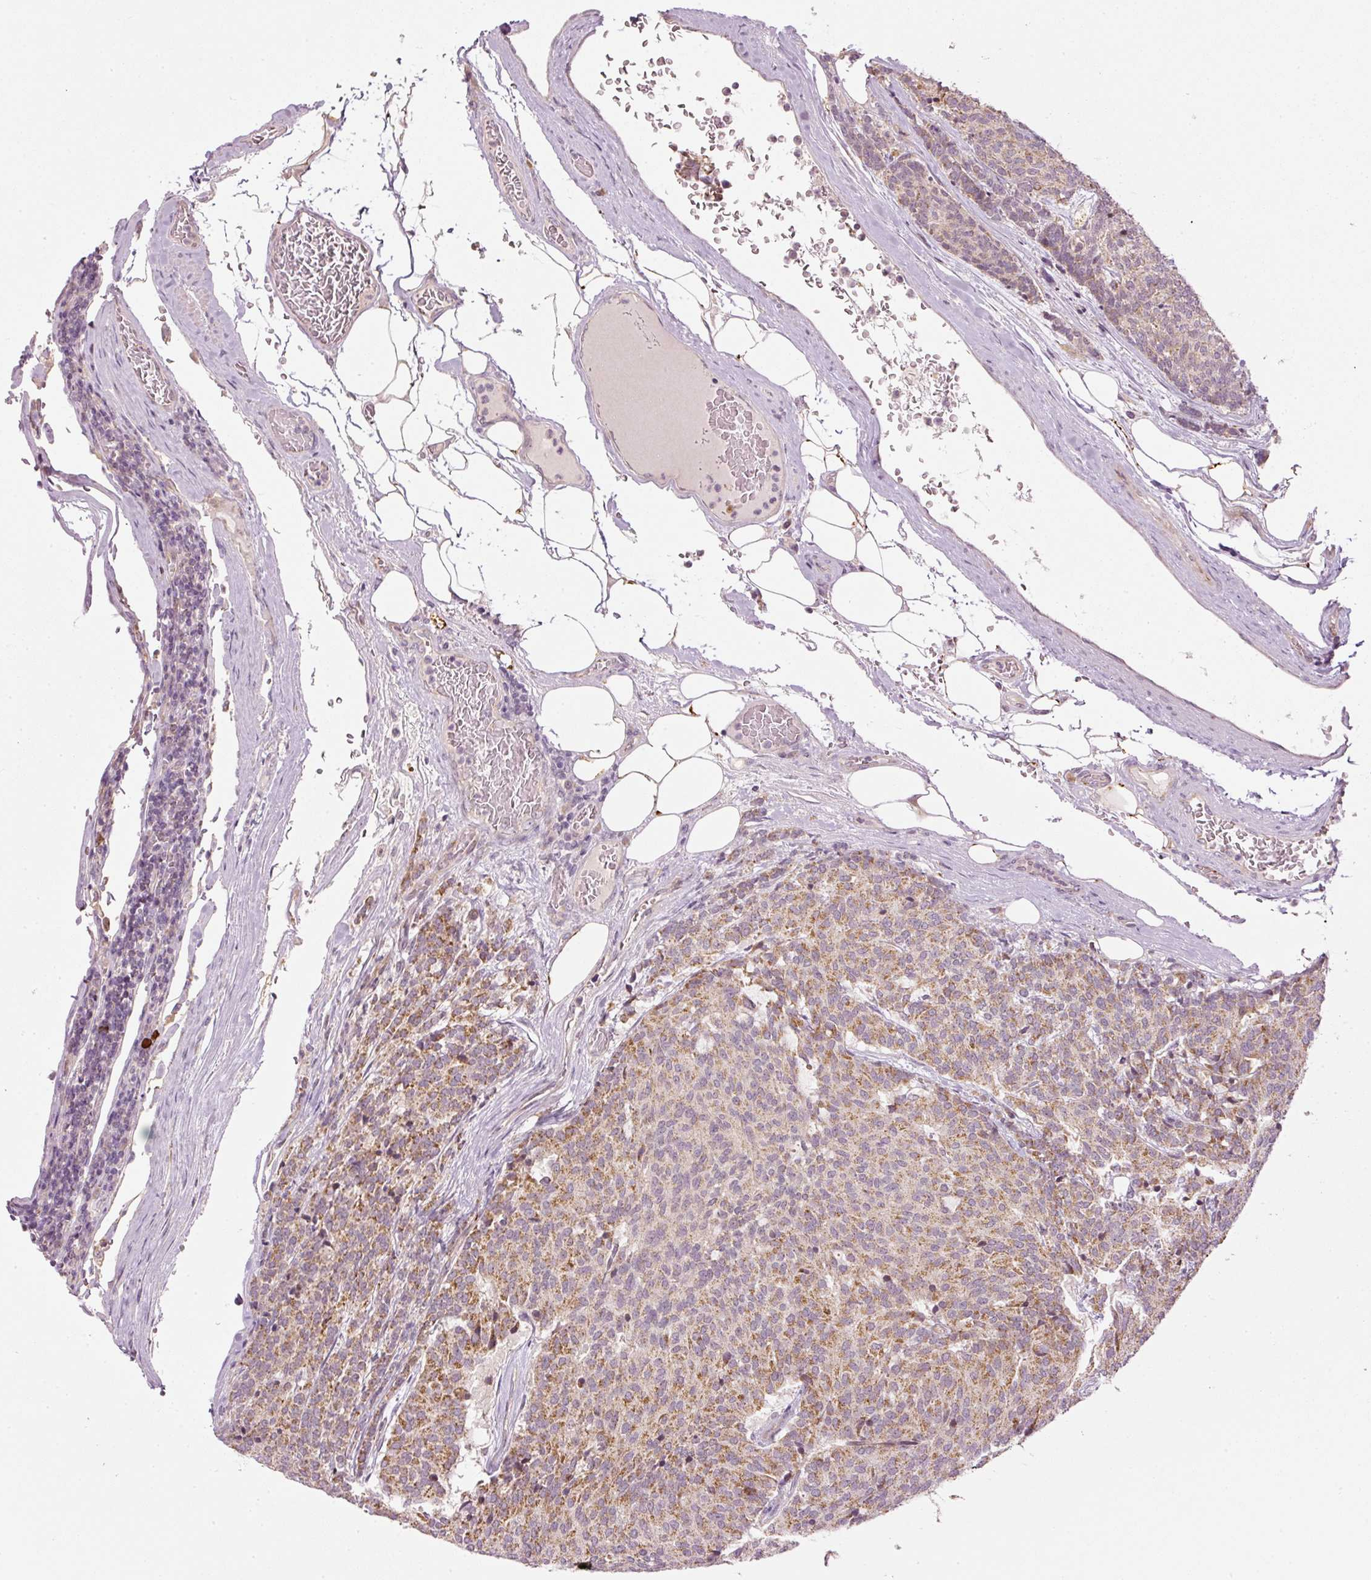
{"staining": {"intensity": "moderate", "quantity": "25%-75%", "location": "cytoplasmic/membranous"}, "tissue": "carcinoid", "cell_type": "Tumor cells", "image_type": "cancer", "snomed": [{"axis": "morphology", "description": "Carcinoid, malignant, NOS"}, {"axis": "topography", "description": "Pancreas"}], "caption": "Moderate cytoplasmic/membranous expression is appreciated in about 25%-75% of tumor cells in carcinoid.", "gene": "CDC20B", "patient": {"sex": "female", "age": 54}}